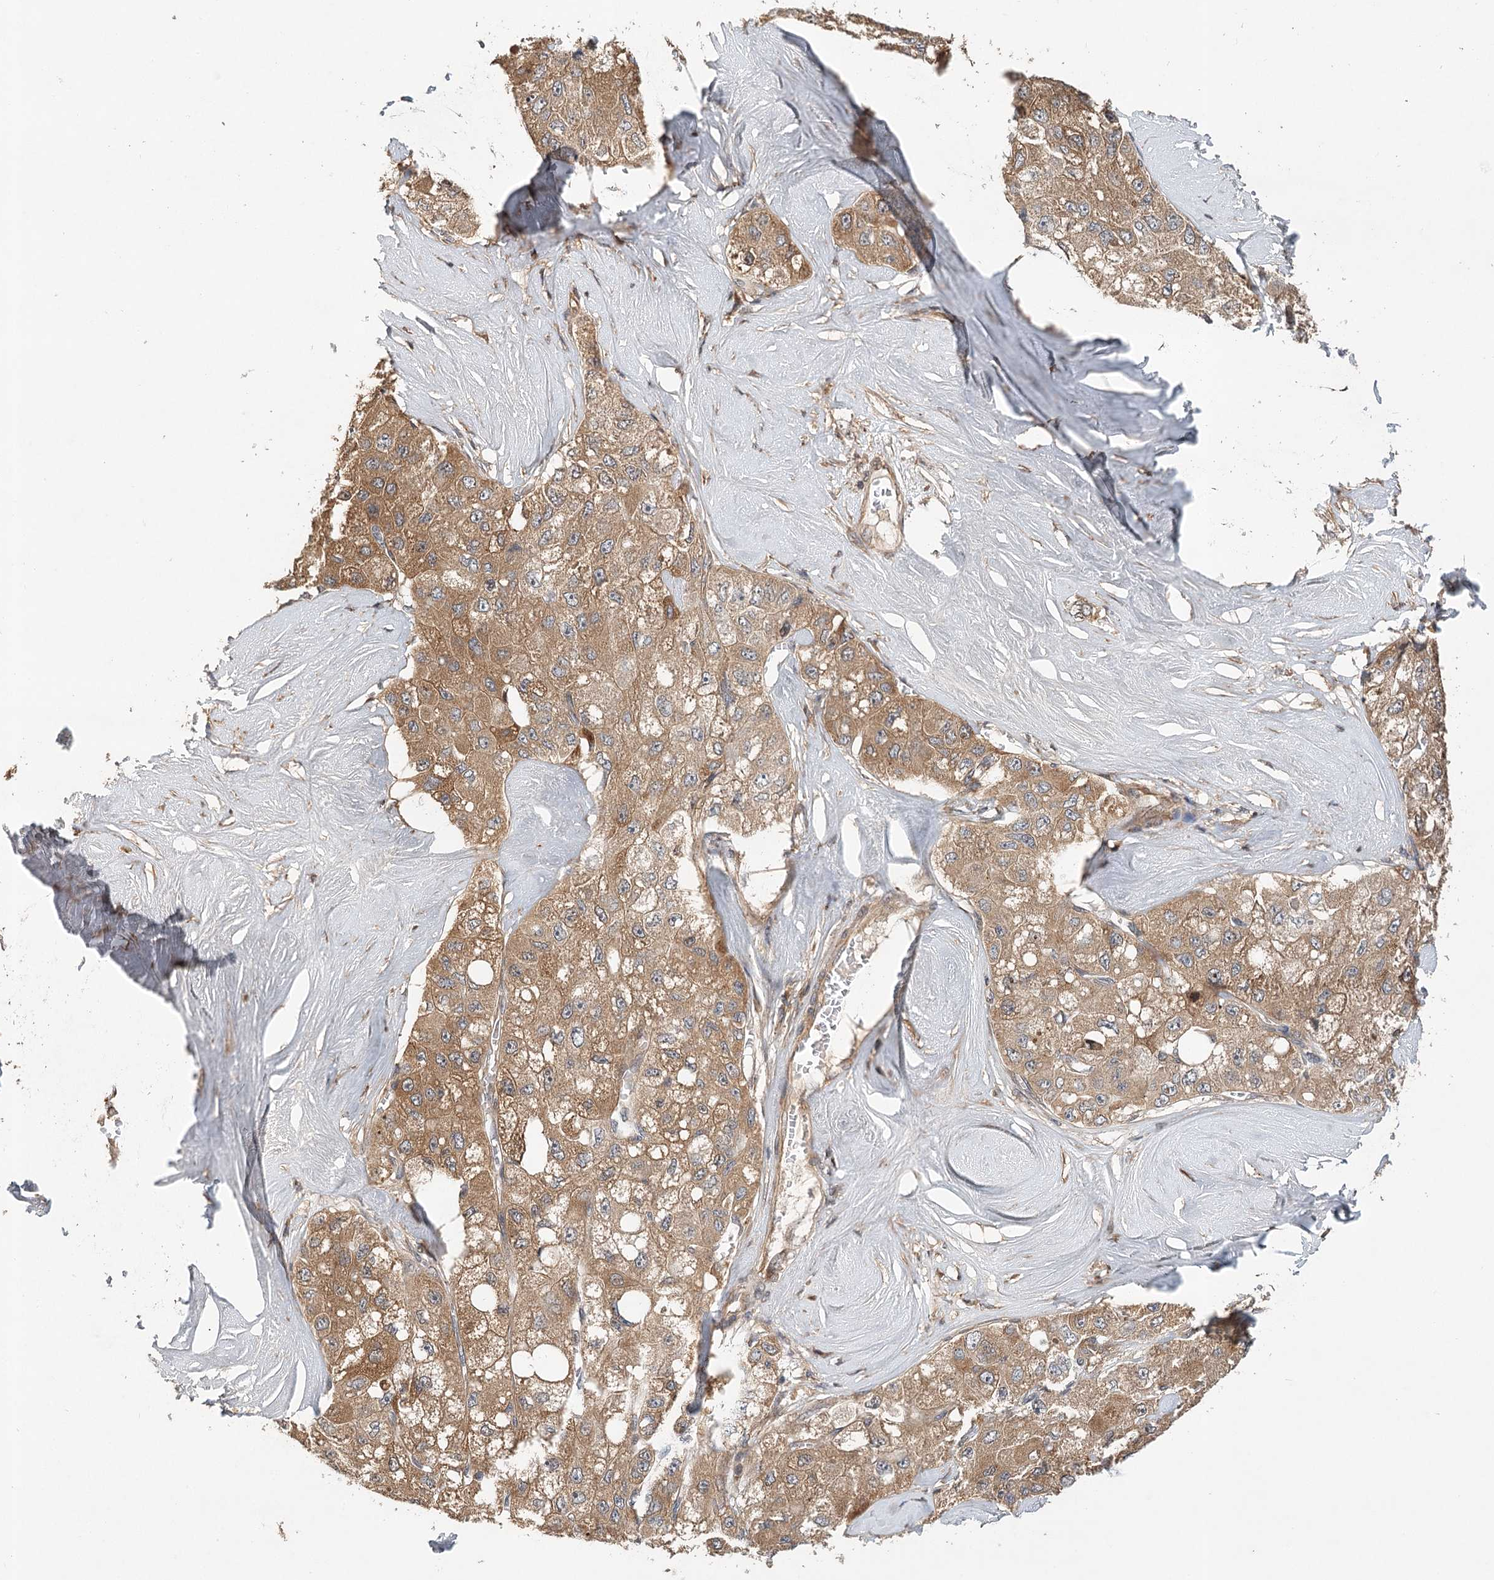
{"staining": {"intensity": "moderate", "quantity": ">75%", "location": "cytoplasmic/membranous"}, "tissue": "liver cancer", "cell_type": "Tumor cells", "image_type": "cancer", "snomed": [{"axis": "morphology", "description": "Carcinoma, Hepatocellular, NOS"}, {"axis": "topography", "description": "Liver"}], "caption": "Hepatocellular carcinoma (liver) stained with immunohistochemistry displays moderate cytoplasmic/membranous expression in approximately >75% of tumor cells.", "gene": "LSS", "patient": {"sex": "male", "age": 80}}